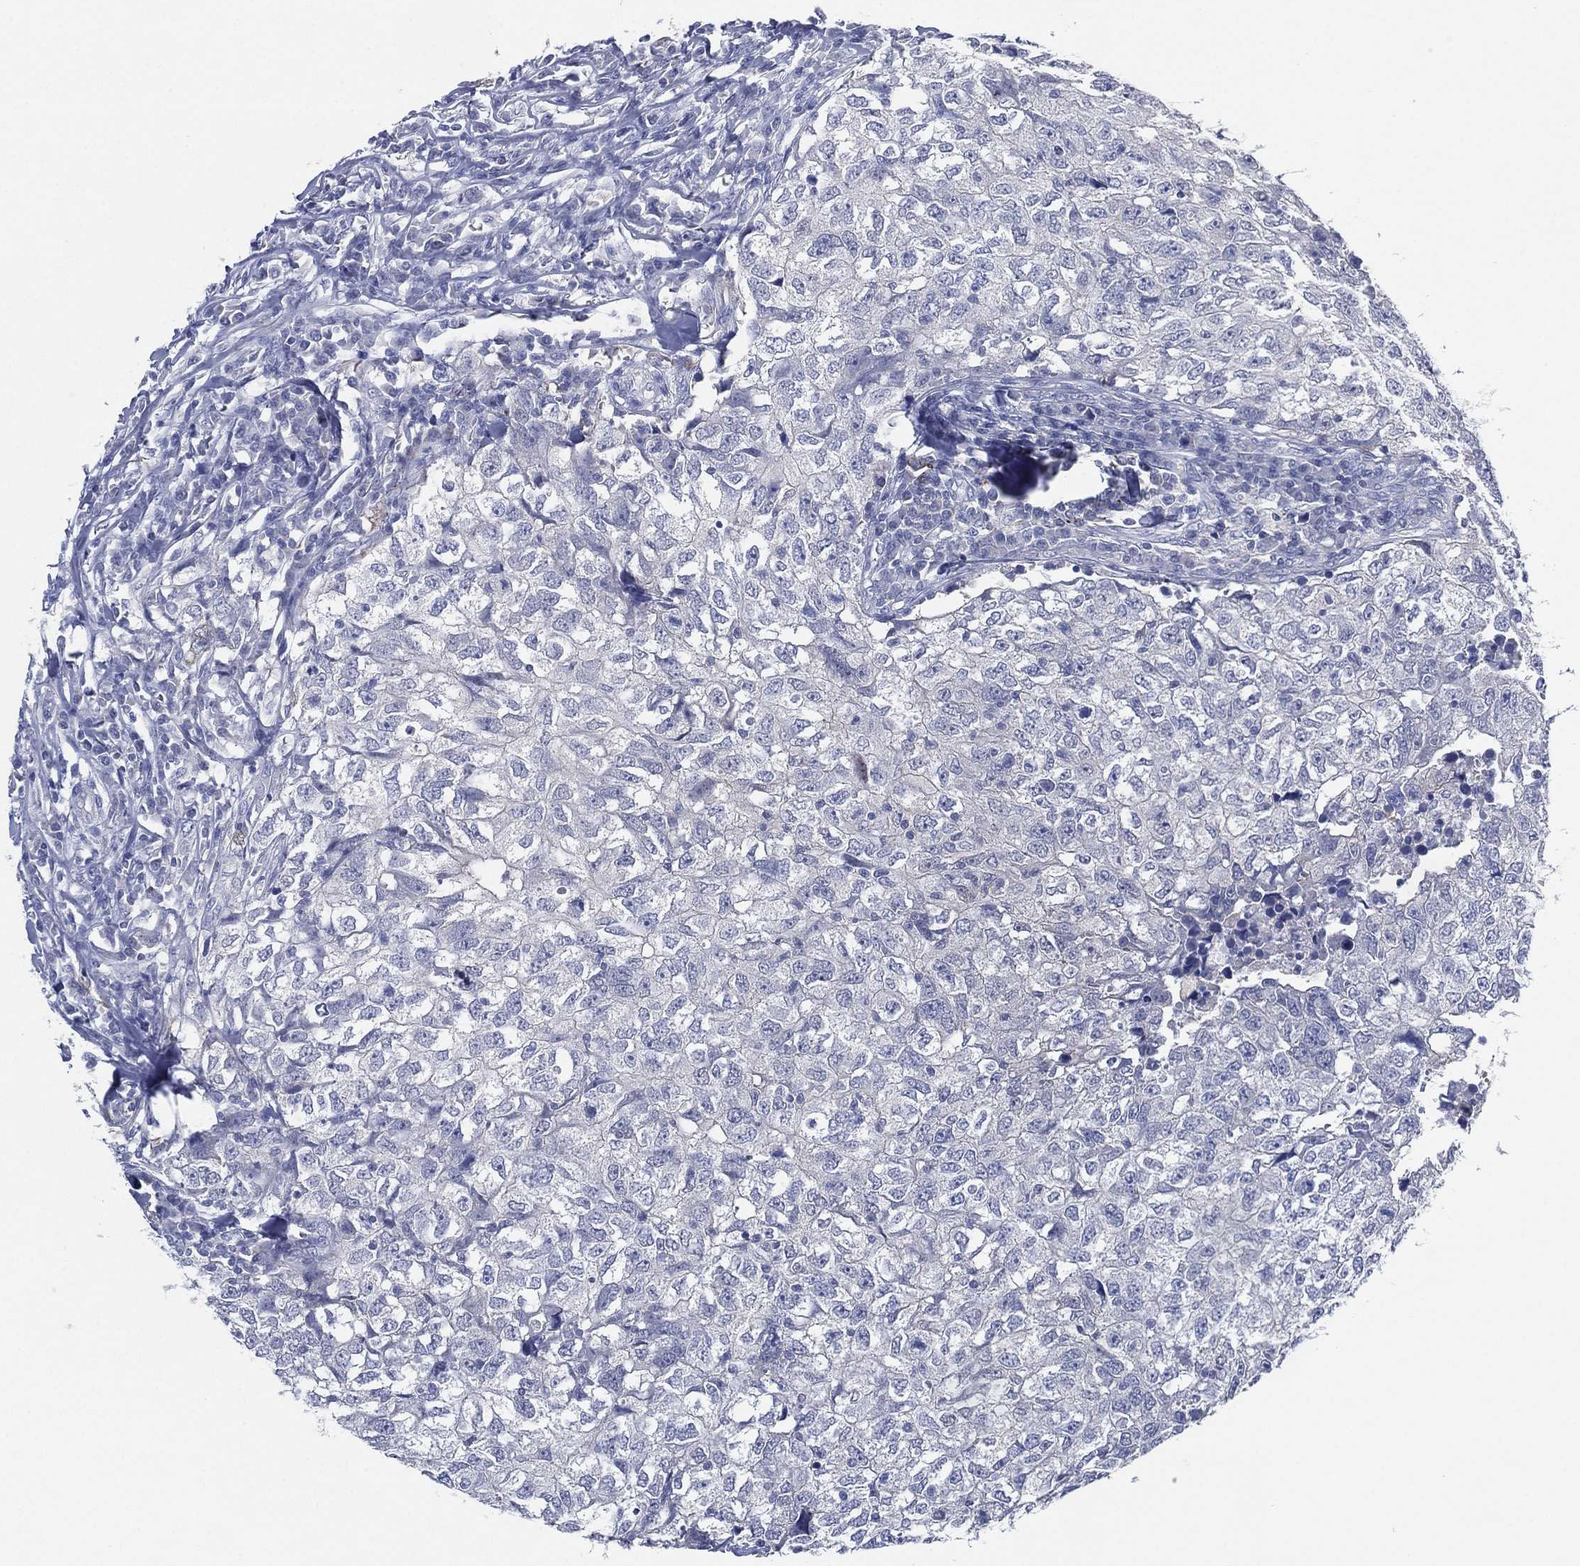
{"staining": {"intensity": "negative", "quantity": "none", "location": "none"}, "tissue": "breast cancer", "cell_type": "Tumor cells", "image_type": "cancer", "snomed": [{"axis": "morphology", "description": "Duct carcinoma"}, {"axis": "topography", "description": "Breast"}], "caption": "A photomicrograph of human breast cancer (intraductal carcinoma) is negative for staining in tumor cells.", "gene": "C5orf46", "patient": {"sex": "female", "age": 30}}